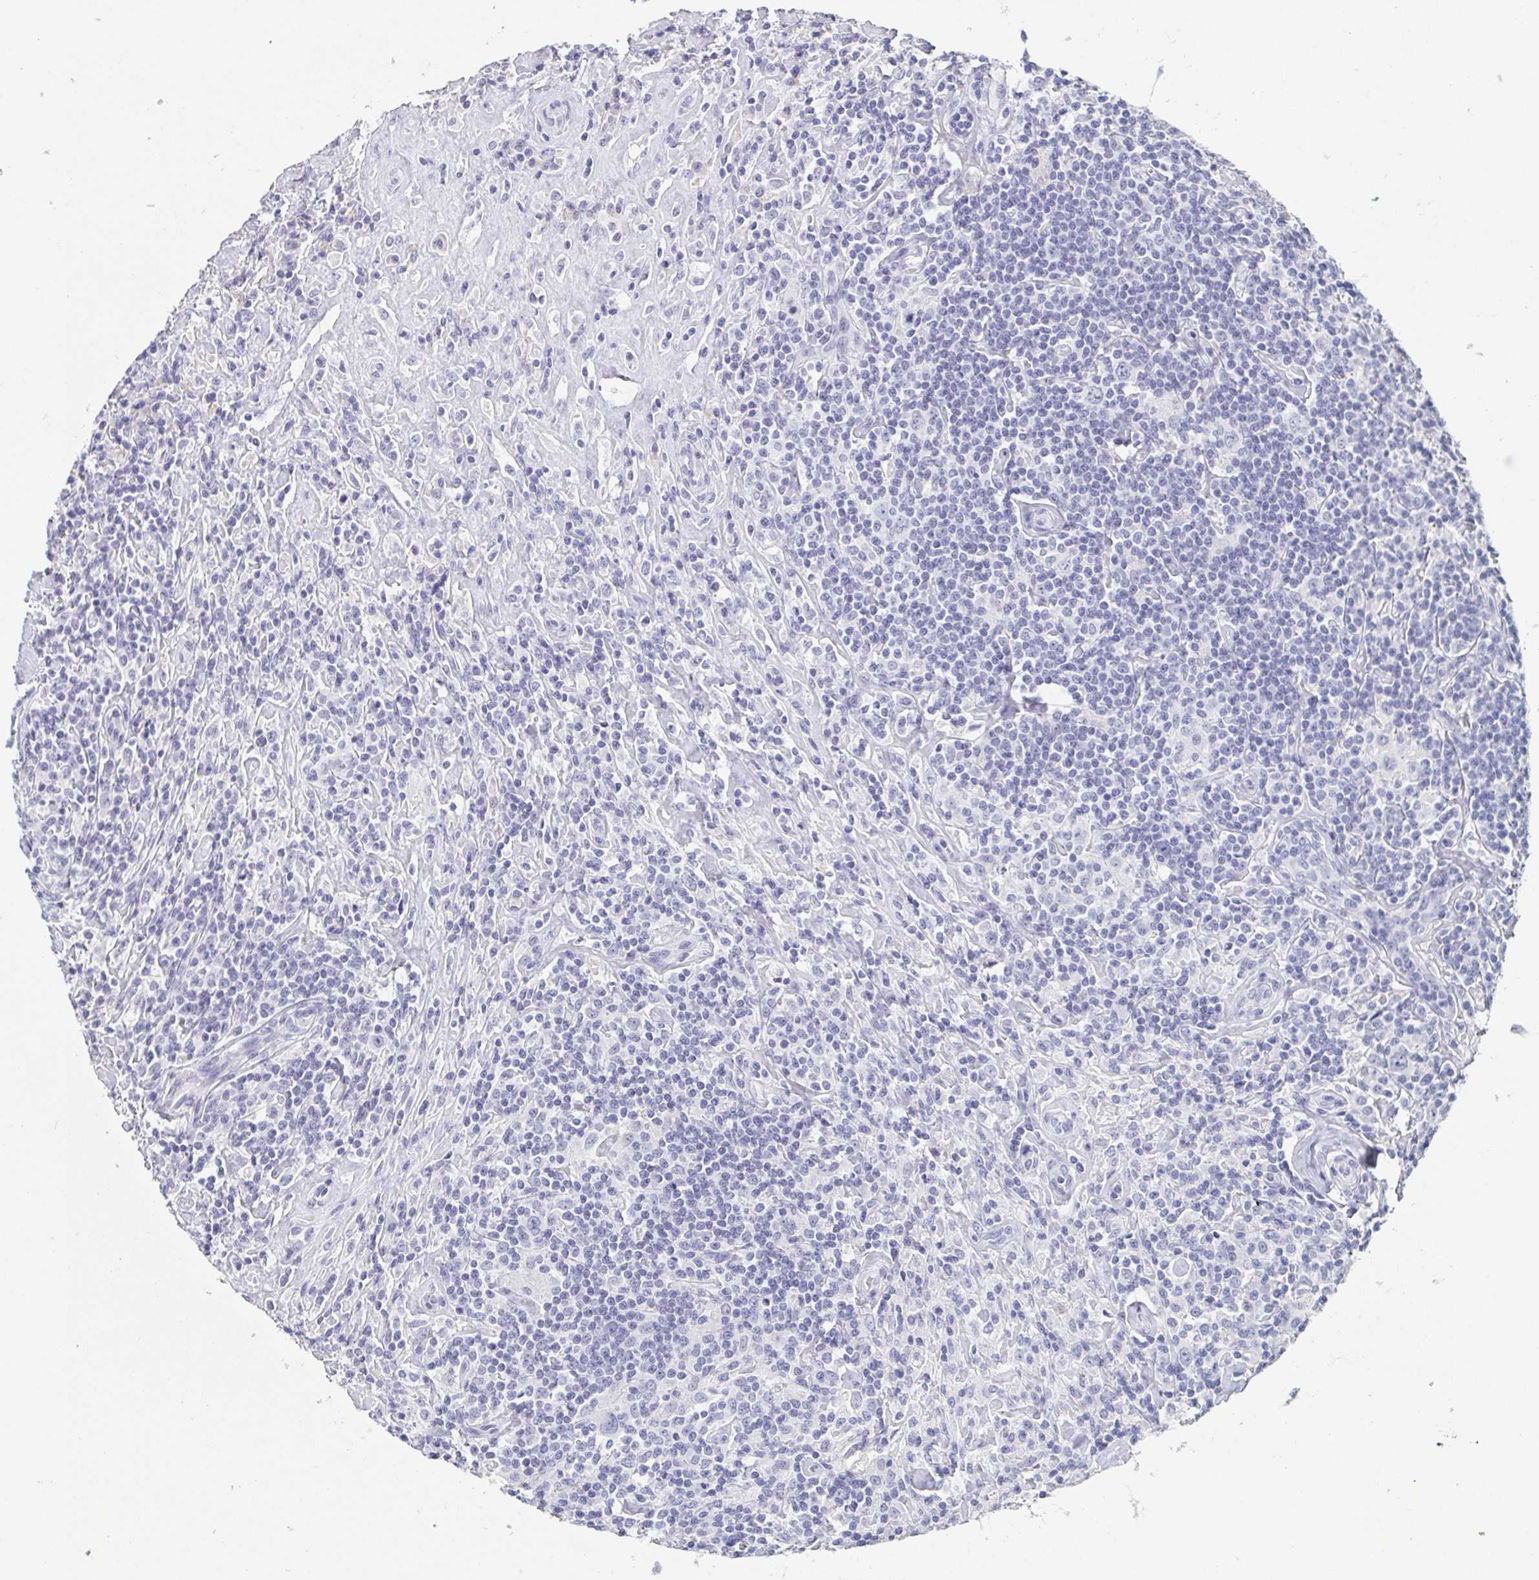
{"staining": {"intensity": "negative", "quantity": "none", "location": "none"}, "tissue": "lymphoma", "cell_type": "Tumor cells", "image_type": "cancer", "snomed": [{"axis": "morphology", "description": "Hodgkin's disease, NOS"}, {"axis": "morphology", "description": "Hodgkin's lymphoma, nodular sclerosis"}, {"axis": "topography", "description": "Lymph node"}], "caption": "Immunohistochemical staining of human Hodgkin's disease displays no significant expression in tumor cells. (IHC, brightfield microscopy, high magnification).", "gene": "ITLN1", "patient": {"sex": "female", "age": 10}}